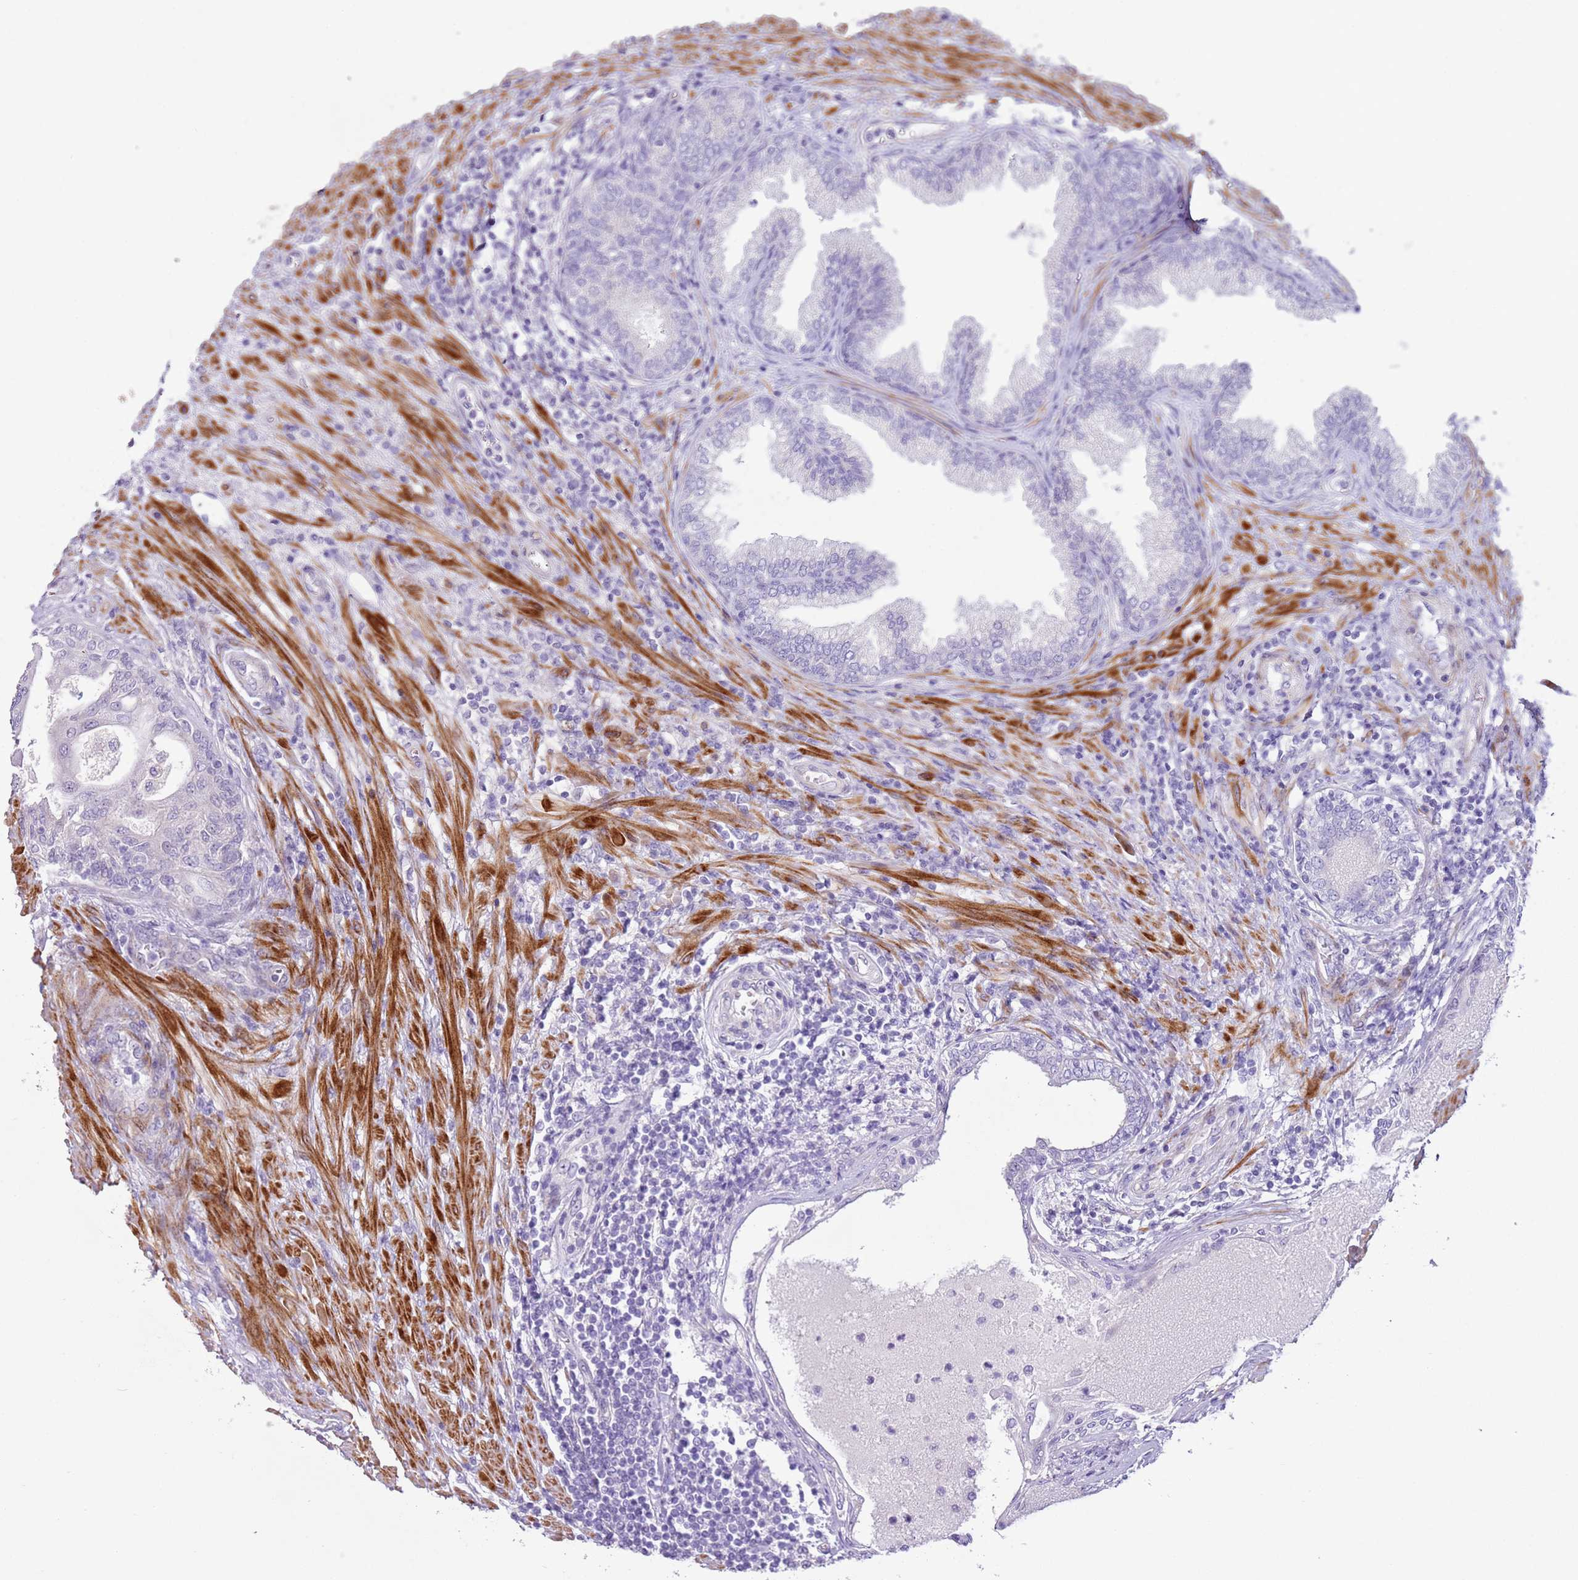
{"staining": {"intensity": "negative", "quantity": "none", "location": "none"}, "tissue": "prostate", "cell_type": "Glandular cells", "image_type": "normal", "snomed": [{"axis": "morphology", "description": "Normal tissue, NOS"}, {"axis": "topography", "description": "Prostate"}], "caption": "This is an immunohistochemistry micrograph of normal human prostate. There is no staining in glandular cells.", "gene": "ZNF239", "patient": {"sex": "male", "age": 76}}